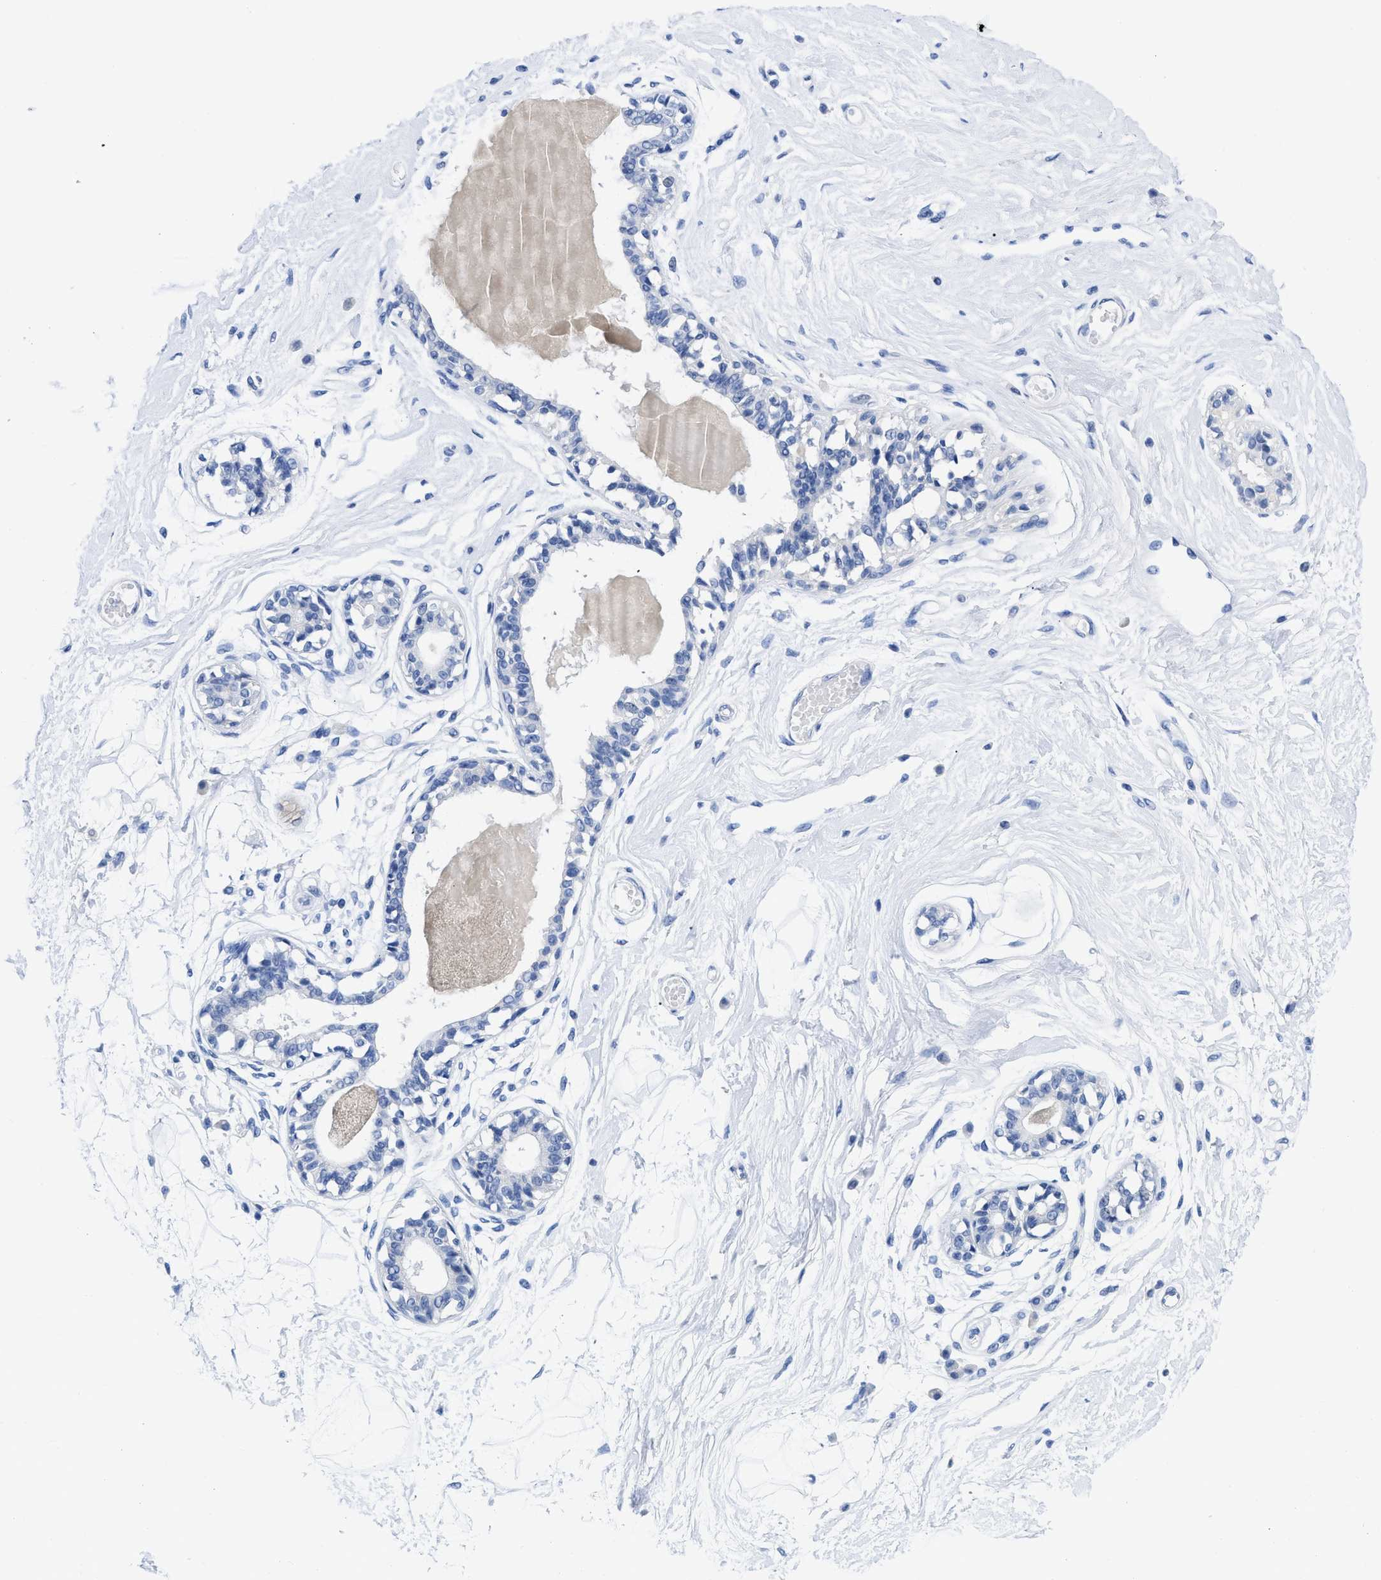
{"staining": {"intensity": "negative", "quantity": "none", "location": "none"}, "tissue": "breast", "cell_type": "Adipocytes", "image_type": "normal", "snomed": [{"axis": "morphology", "description": "Normal tissue, NOS"}, {"axis": "topography", "description": "Breast"}], "caption": "The micrograph demonstrates no staining of adipocytes in unremarkable breast.", "gene": "PYY", "patient": {"sex": "female", "age": 45}}